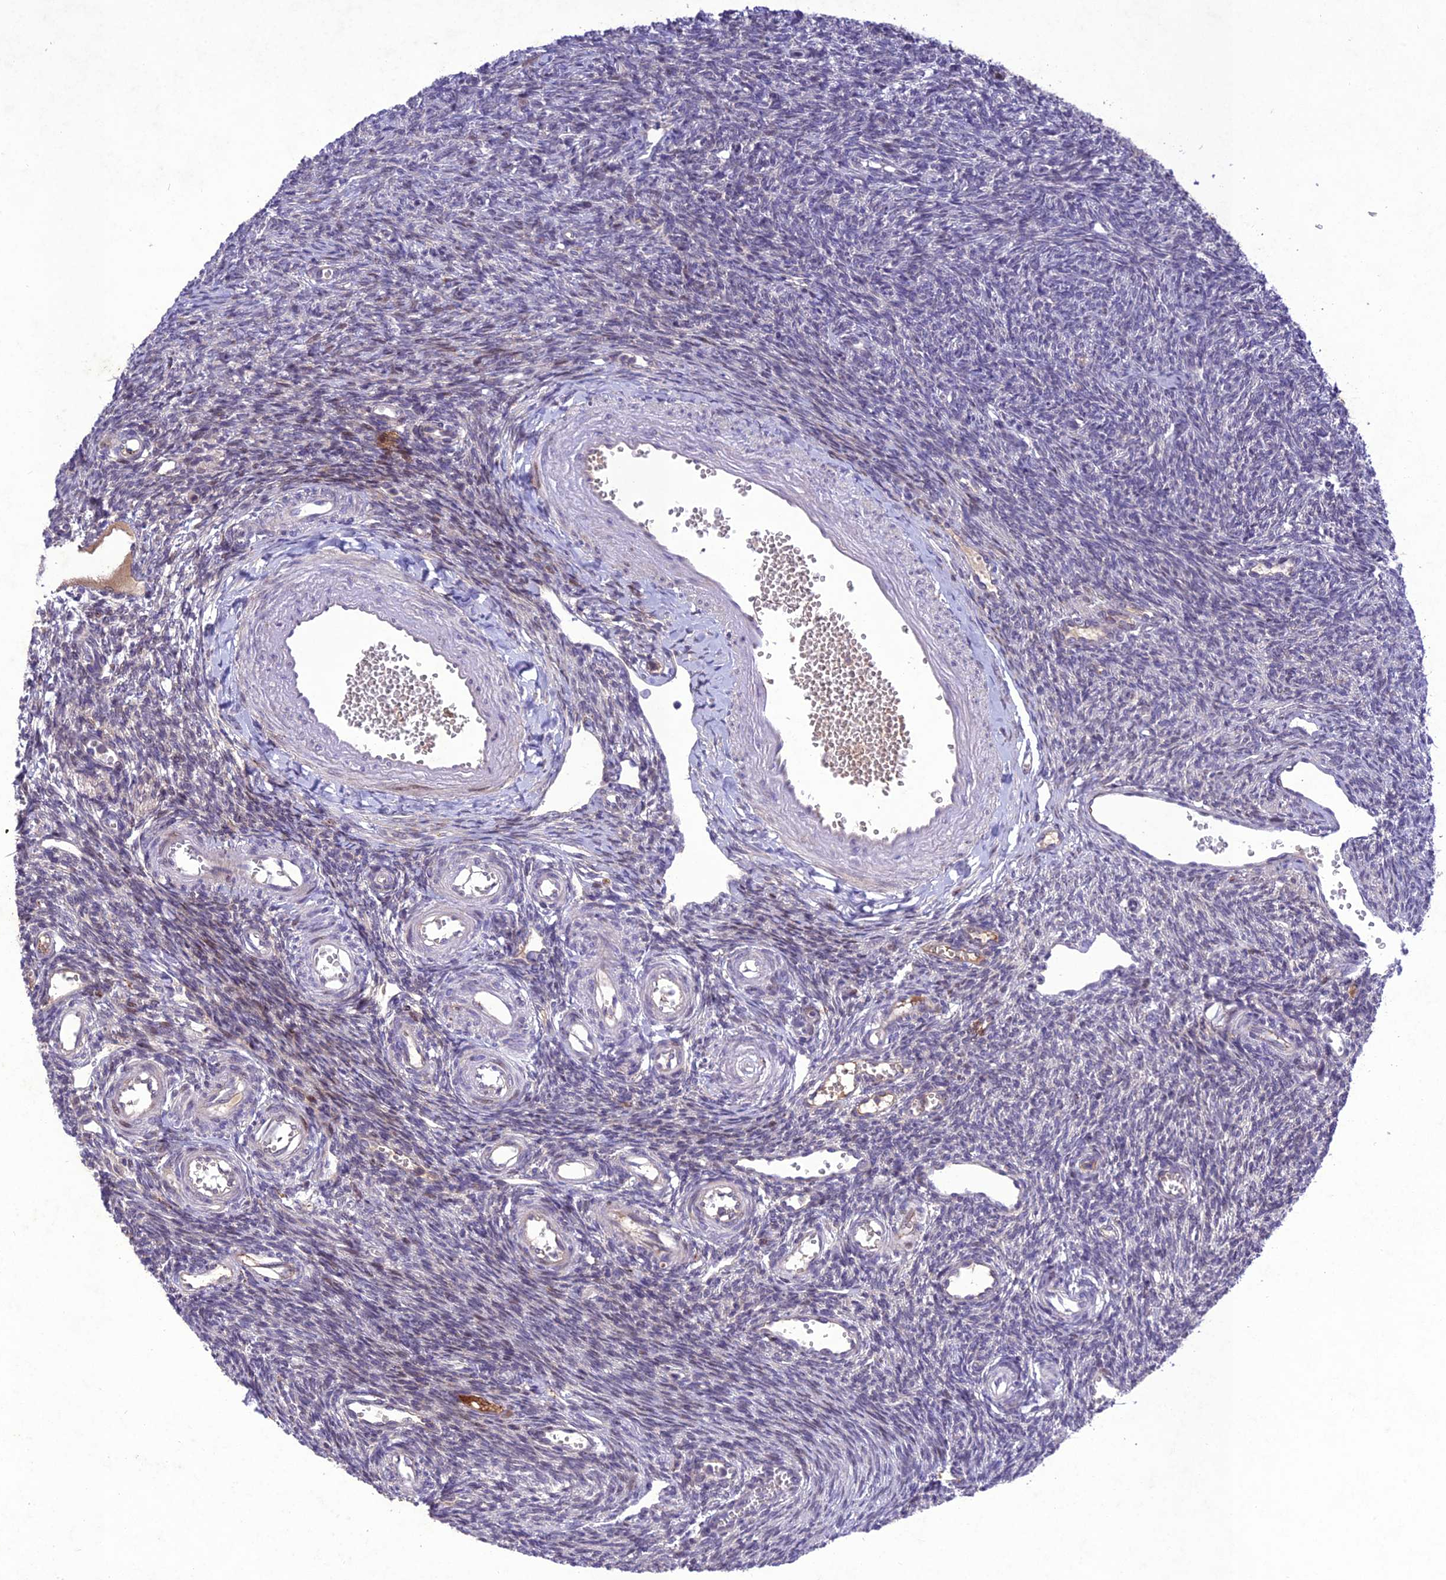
{"staining": {"intensity": "moderate", "quantity": ">75%", "location": "cytoplasmic/membranous"}, "tissue": "ovary", "cell_type": "Follicle cells", "image_type": "normal", "snomed": [{"axis": "morphology", "description": "Normal tissue, NOS"}, {"axis": "morphology", "description": "Cyst, NOS"}, {"axis": "topography", "description": "Ovary"}], "caption": "IHC histopathology image of benign ovary: human ovary stained using IHC reveals medium levels of moderate protein expression localized specifically in the cytoplasmic/membranous of follicle cells, appearing as a cytoplasmic/membranous brown color.", "gene": "ANKRD52", "patient": {"sex": "female", "age": 33}}